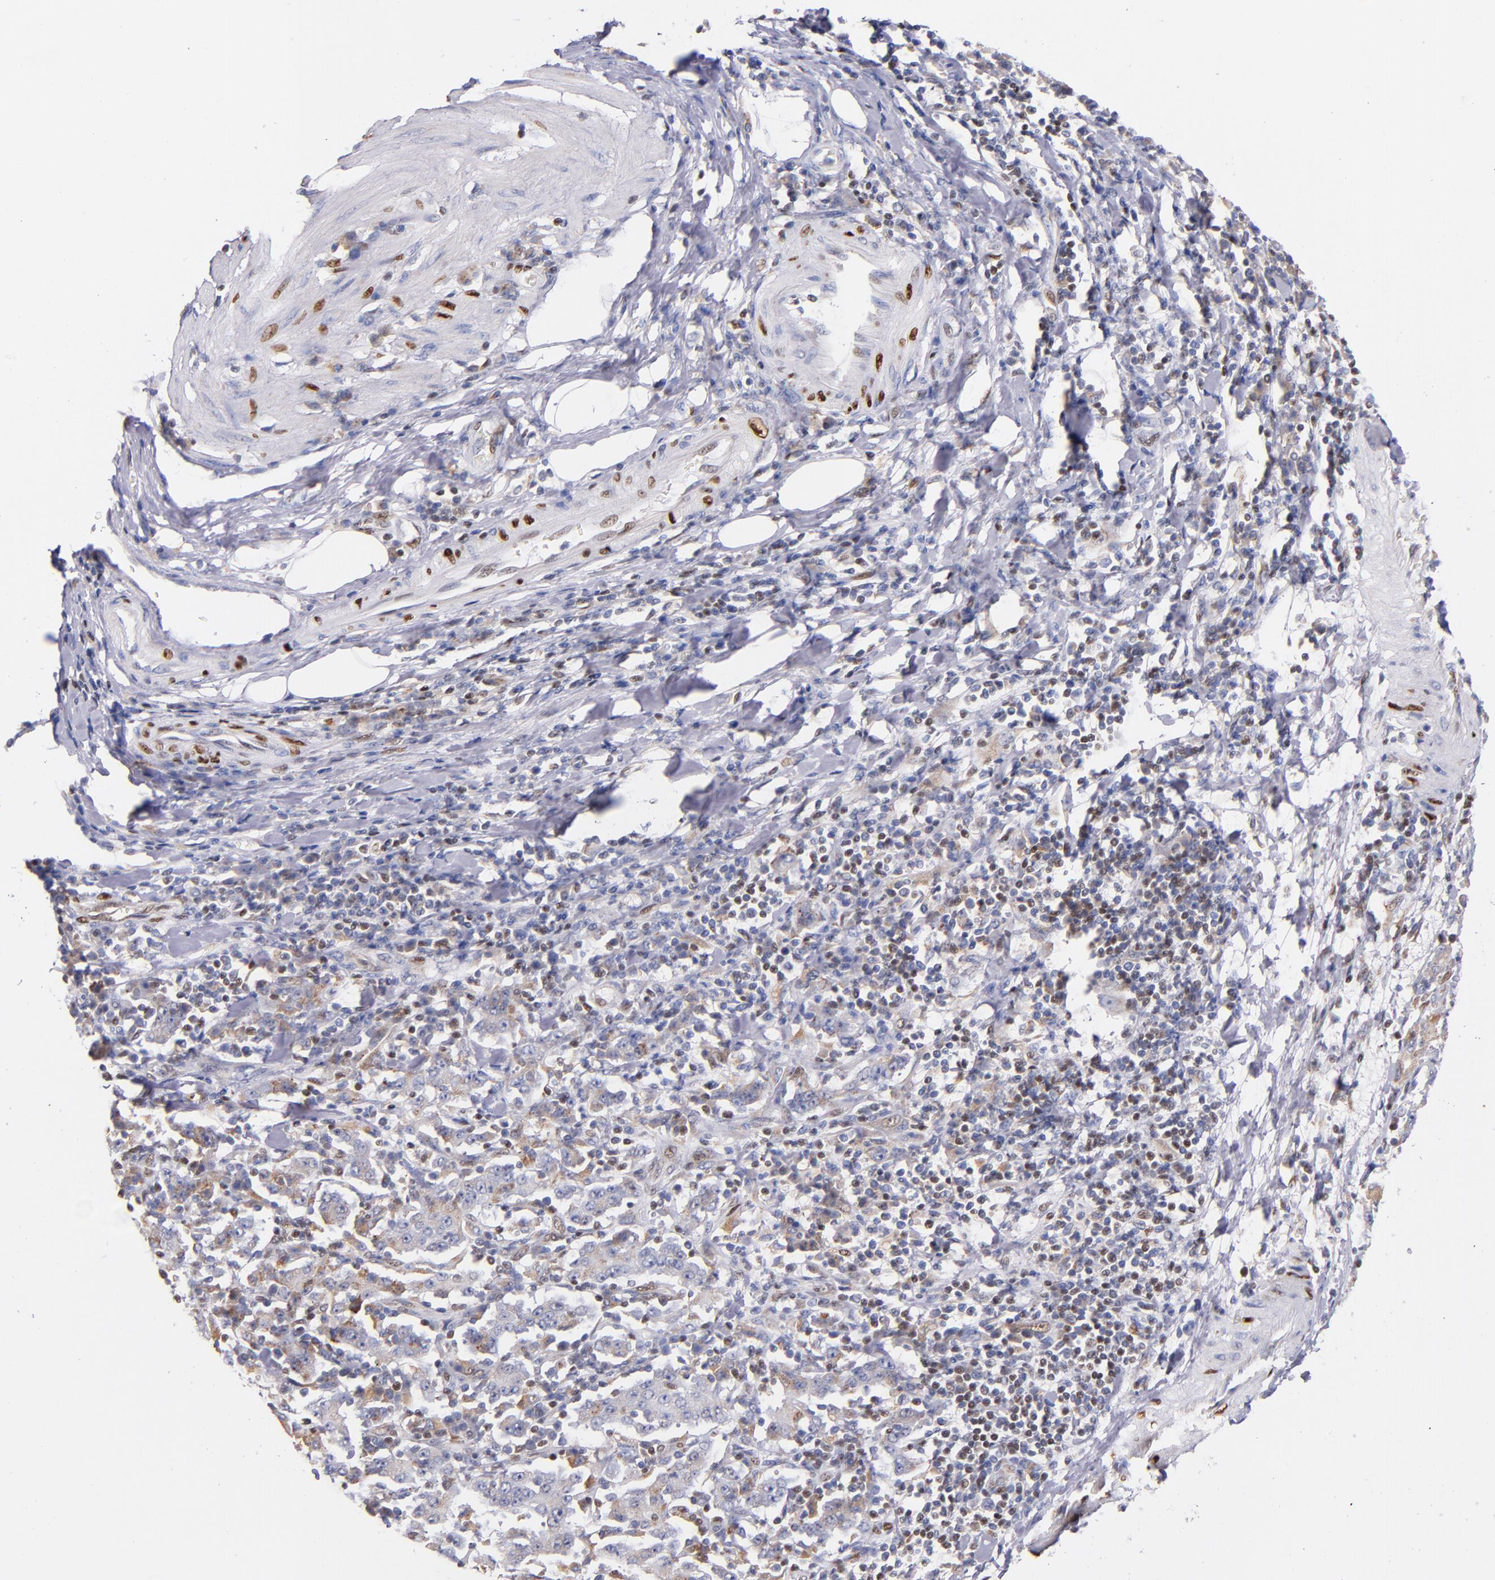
{"staining": {"intensity": "weak", "quantity": "<25%", "location": "cytoplasmic/membranous"}, "tissue": "stomach cancer", "cell_type": "Tumor cells", "image_type": "cancer", "snomed": [{"axis": "morphology", "description": "Normal tissue, NOS"}, {"axis": "morphology", "description": "Adenocarcinoma, NOS"}, {"axis": "topography", "description": "Stomach, upper"}, {"axis": "topography", "description": "Stomach"}], "caption": "This is an immunohistochemistry photomicrograph of stomach cancer (adenocarcinoma). There is no expression in tumor cells.", "gene": "SRF", "patient": {"sex": "male", "age": 59}}